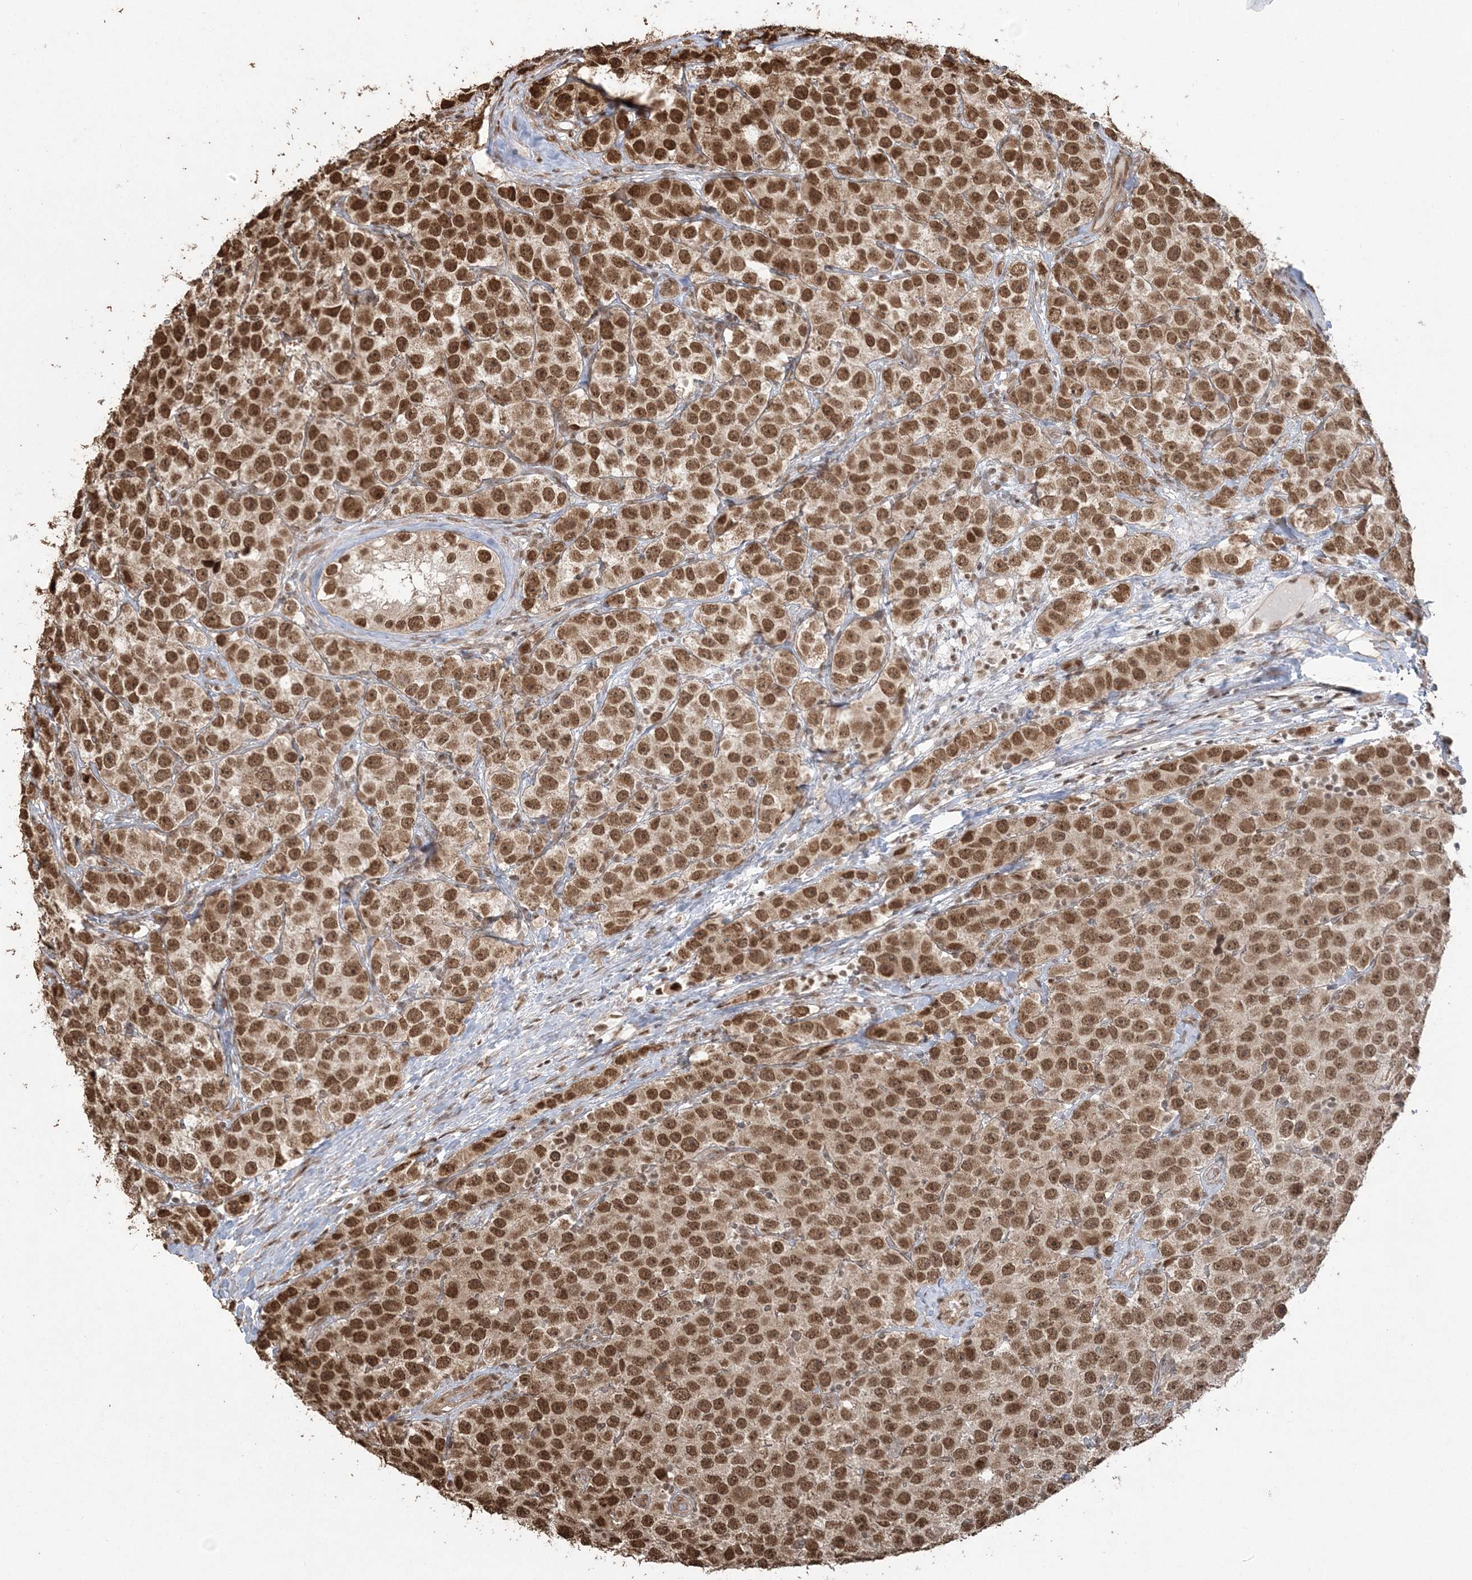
{"staining": {"intensity": "strong", "quantity": ">75%", "location": "nuclear"}, "tissue": "testis cancer", "cell_type": "Tumor cells", "image_type": "cancer", "snomed": [{"axis": "morphology", "description": "Seminoma, NOS"}, {"axis": "topography", "description": "Testis"}], "caption": "Human testis cancer (seminoma) stained with a protein marker exhibits strong staining in tumor cells.", "gene": "ZNF839", "patient": {"sex": "male", "age": 28}}